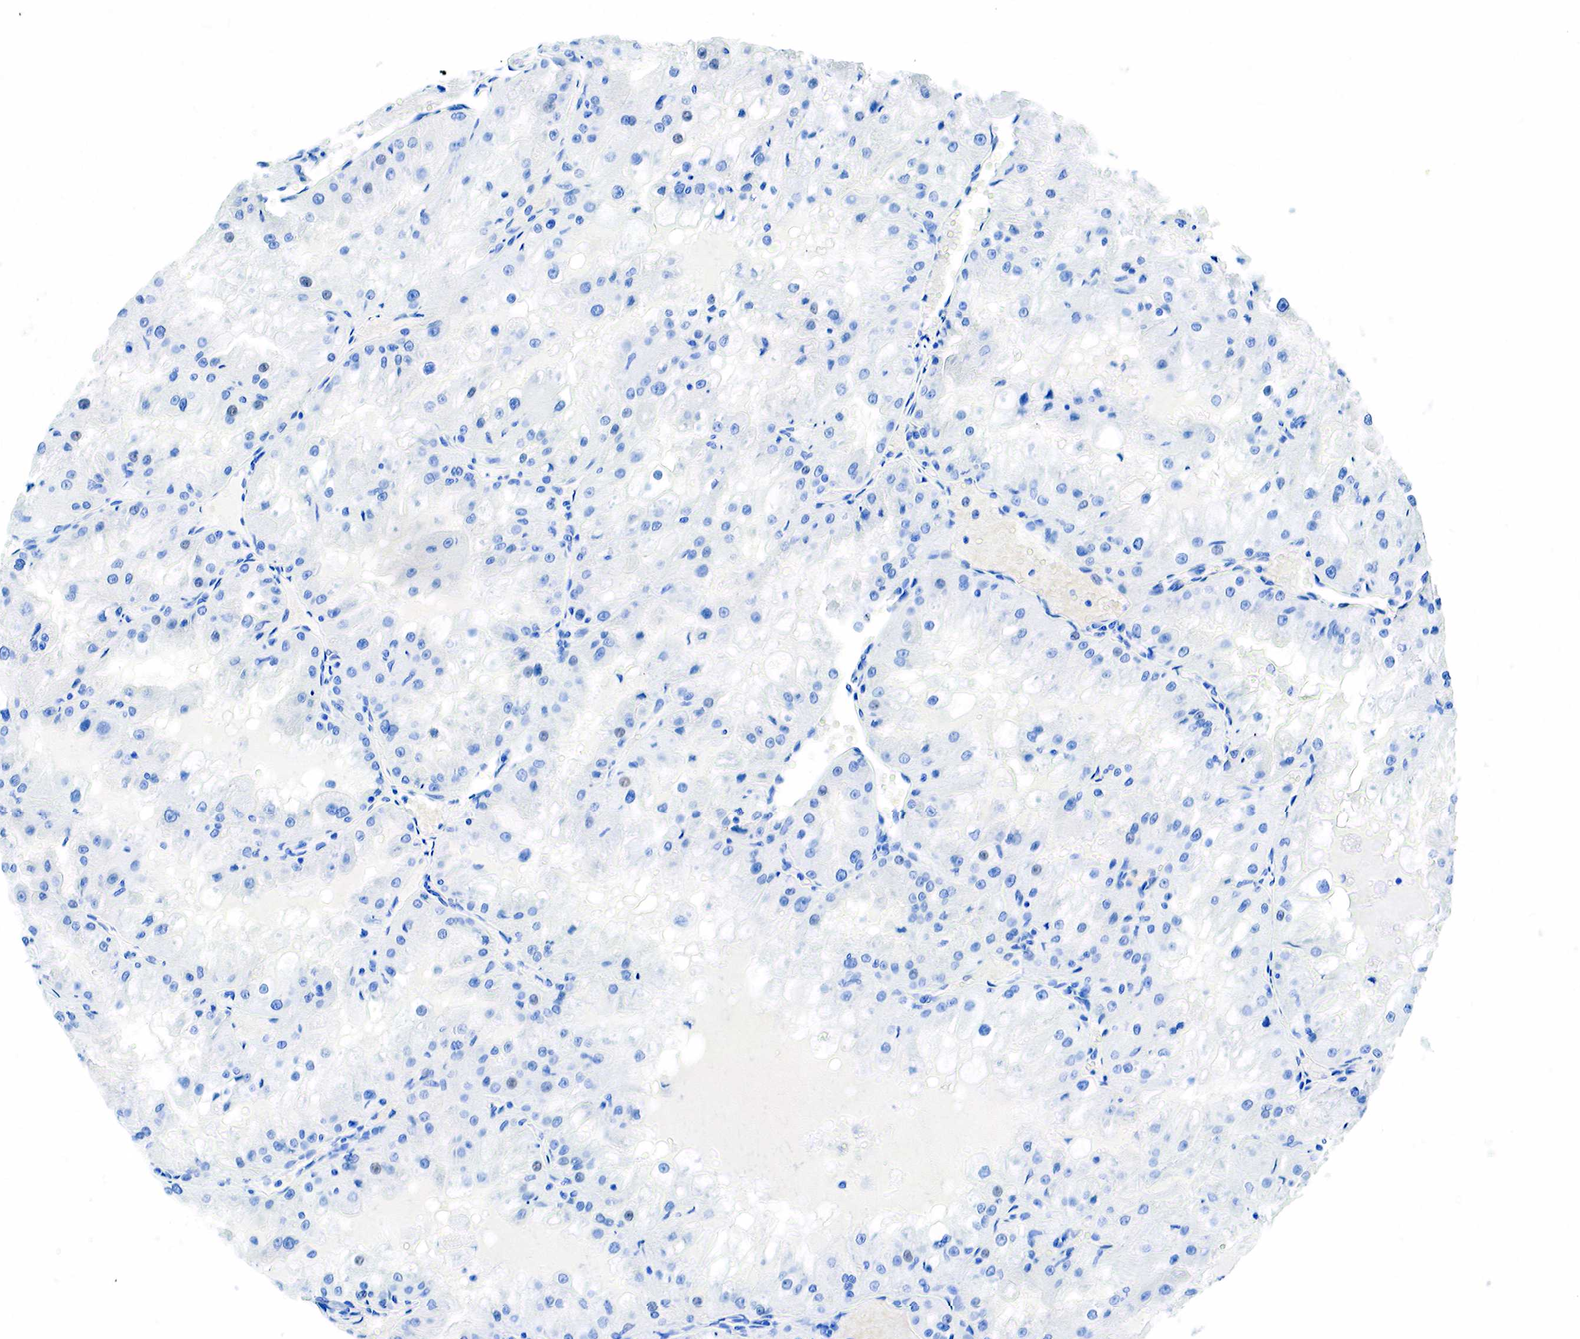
{"staining": {"intensity": "negative", "quantity": "none", "location": "none"}, "tissue": "renal cancer", "cell_type": "Tumor cells", "image_type": "cancer", "snomed": [{"axis": "morphology", "description": "Adenocarcinoma, NOS"}, {"axis": "topography", "description": "Kidney"}], "caption": "An IHC micrograph of adenocarcinoma (renal) is shown. There is no staining in tumor cells of adenocarcinoma (renal).", "gene": "INHA", "patient": {"sex": "female", "age": 74}}